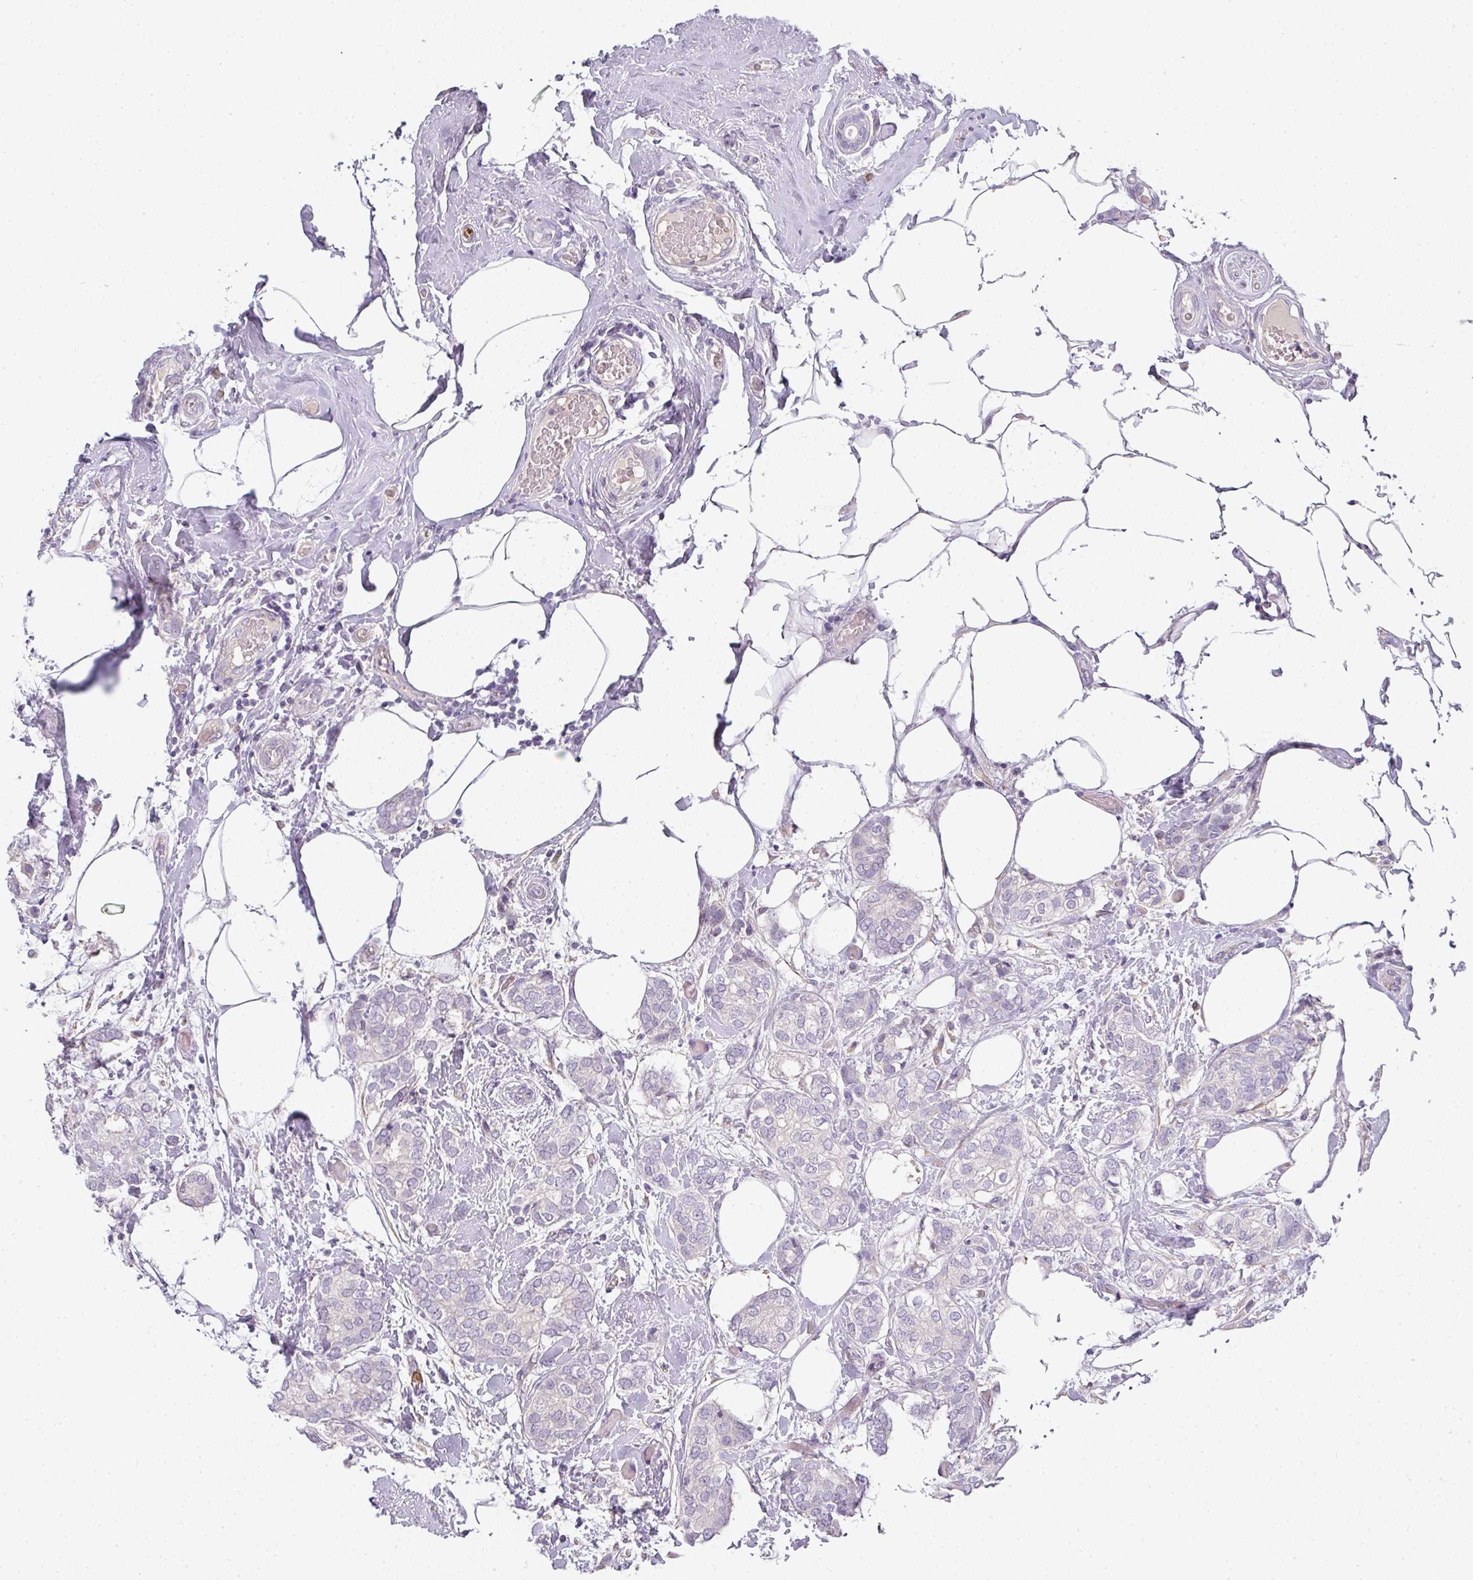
{"staining": {"intensity": "negative", "quantity": "none", "location": "none"}, "tissue": "breast cancer", "cell_type": "Tumor cells", "image_type": "cancer", "snomed": [{"axis": "morphology", "description": "Duct carcinoma"}, {"axis": "topography", "description": "Breast"}], "caption": "Immunohistochemical staining of breast cancer (invasive ductal carcinoma) reveals no significant staining in tumor cells.", "gene": "HHEX", "patient": {"sex": "female", "age": 73}}